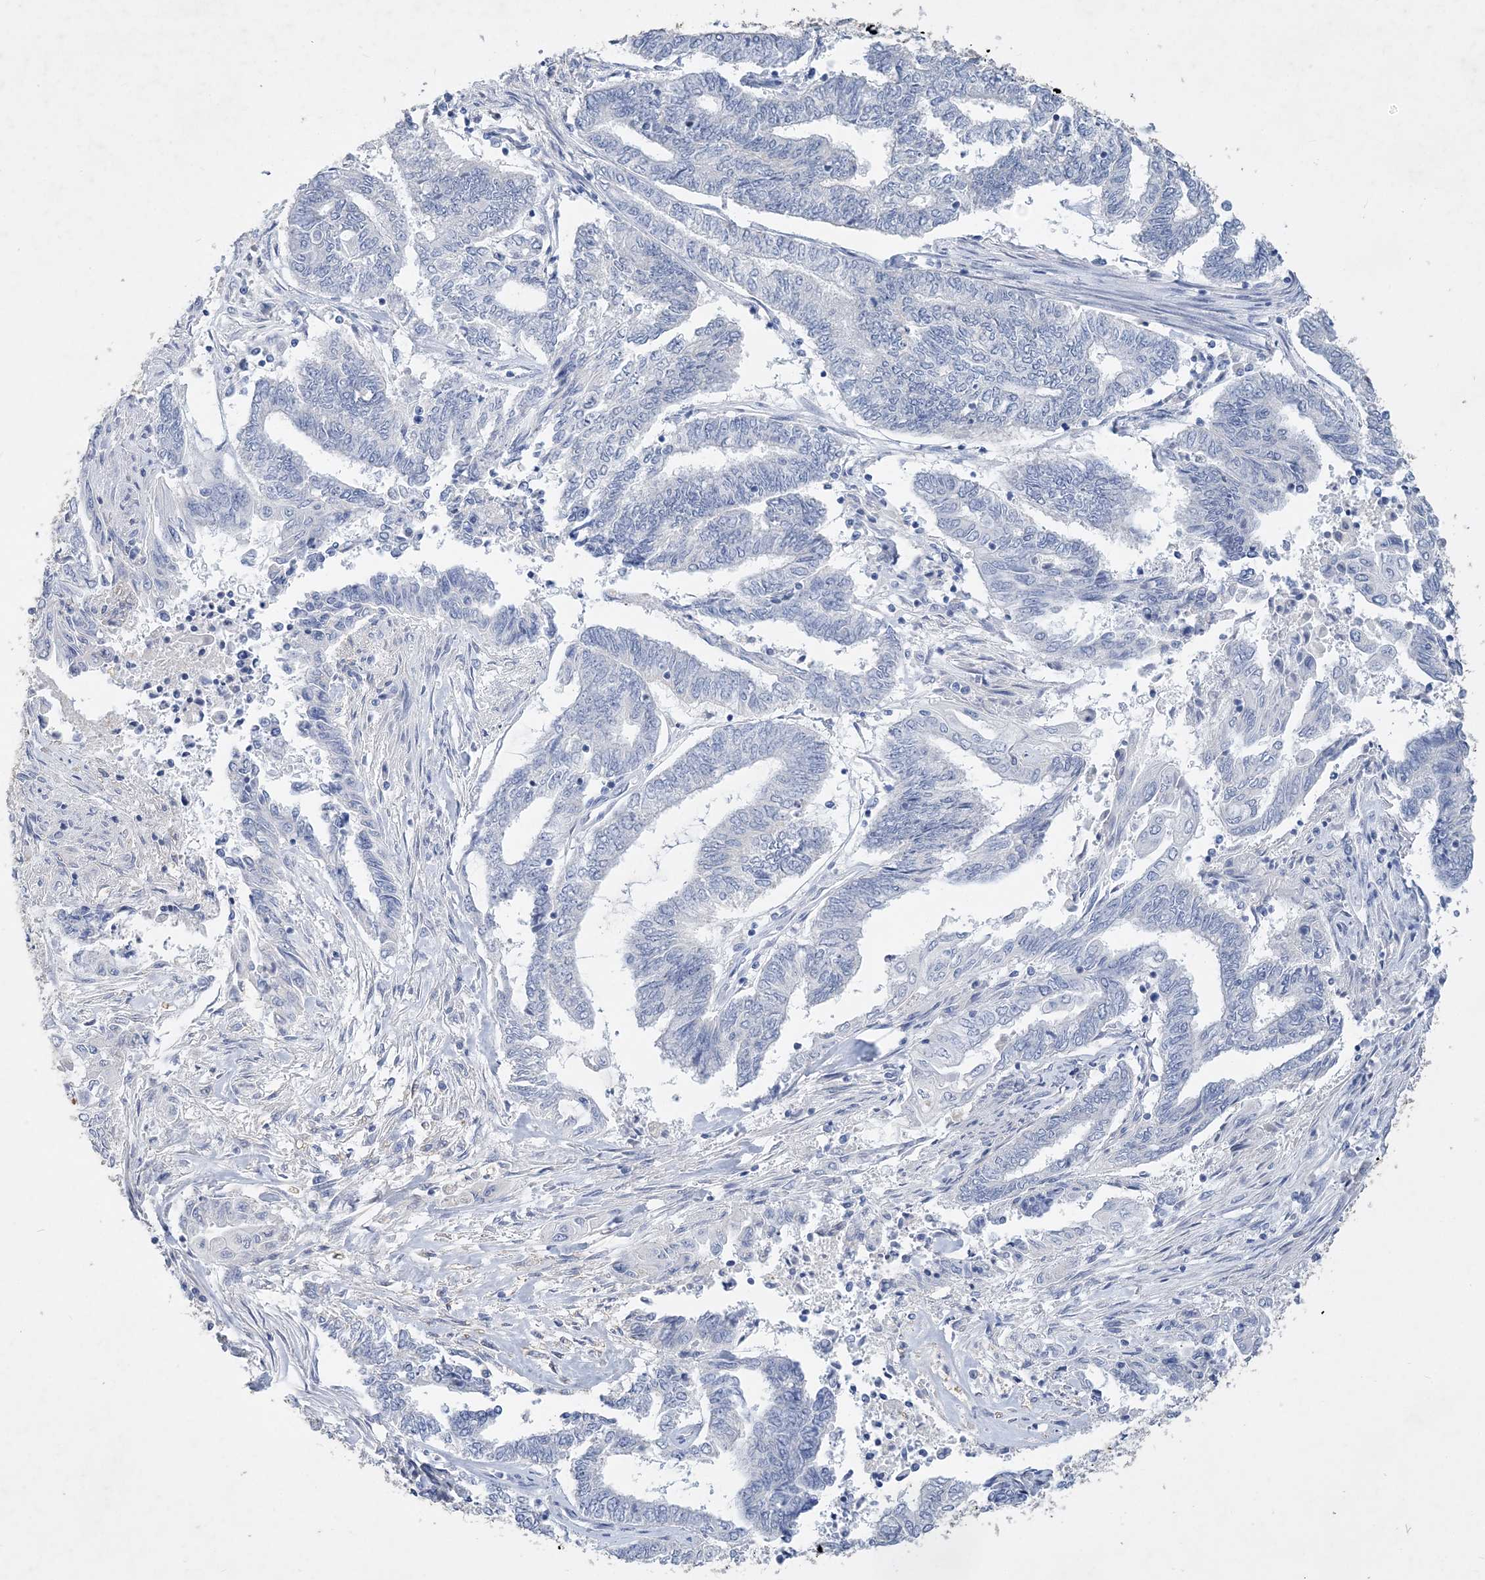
{"staining": {"intensity": "negative", "quantity": "none", "location": "none"}, "tissue": "endometrial cancer", "cell_type": "Tumor cells", "image_type": "cancer", "snomed": [{"axis": "morphology", "description": "Adenocarcinoma, NOS"}, {"axis": "topography", "description": "Uterus"}, {"axis": "topography", "description": "Endometrium"}], "caption": "Immunohistochemical staining of human adenocarcinoma (endometrial) demonstrates no significant expression in tumor cells. (DAB (3,3'-diaminobenzidine) immunohistochemistry (IHC), high magnification).", "gene": "COPS8", "patient": {"sex": "female", "age": 70}}